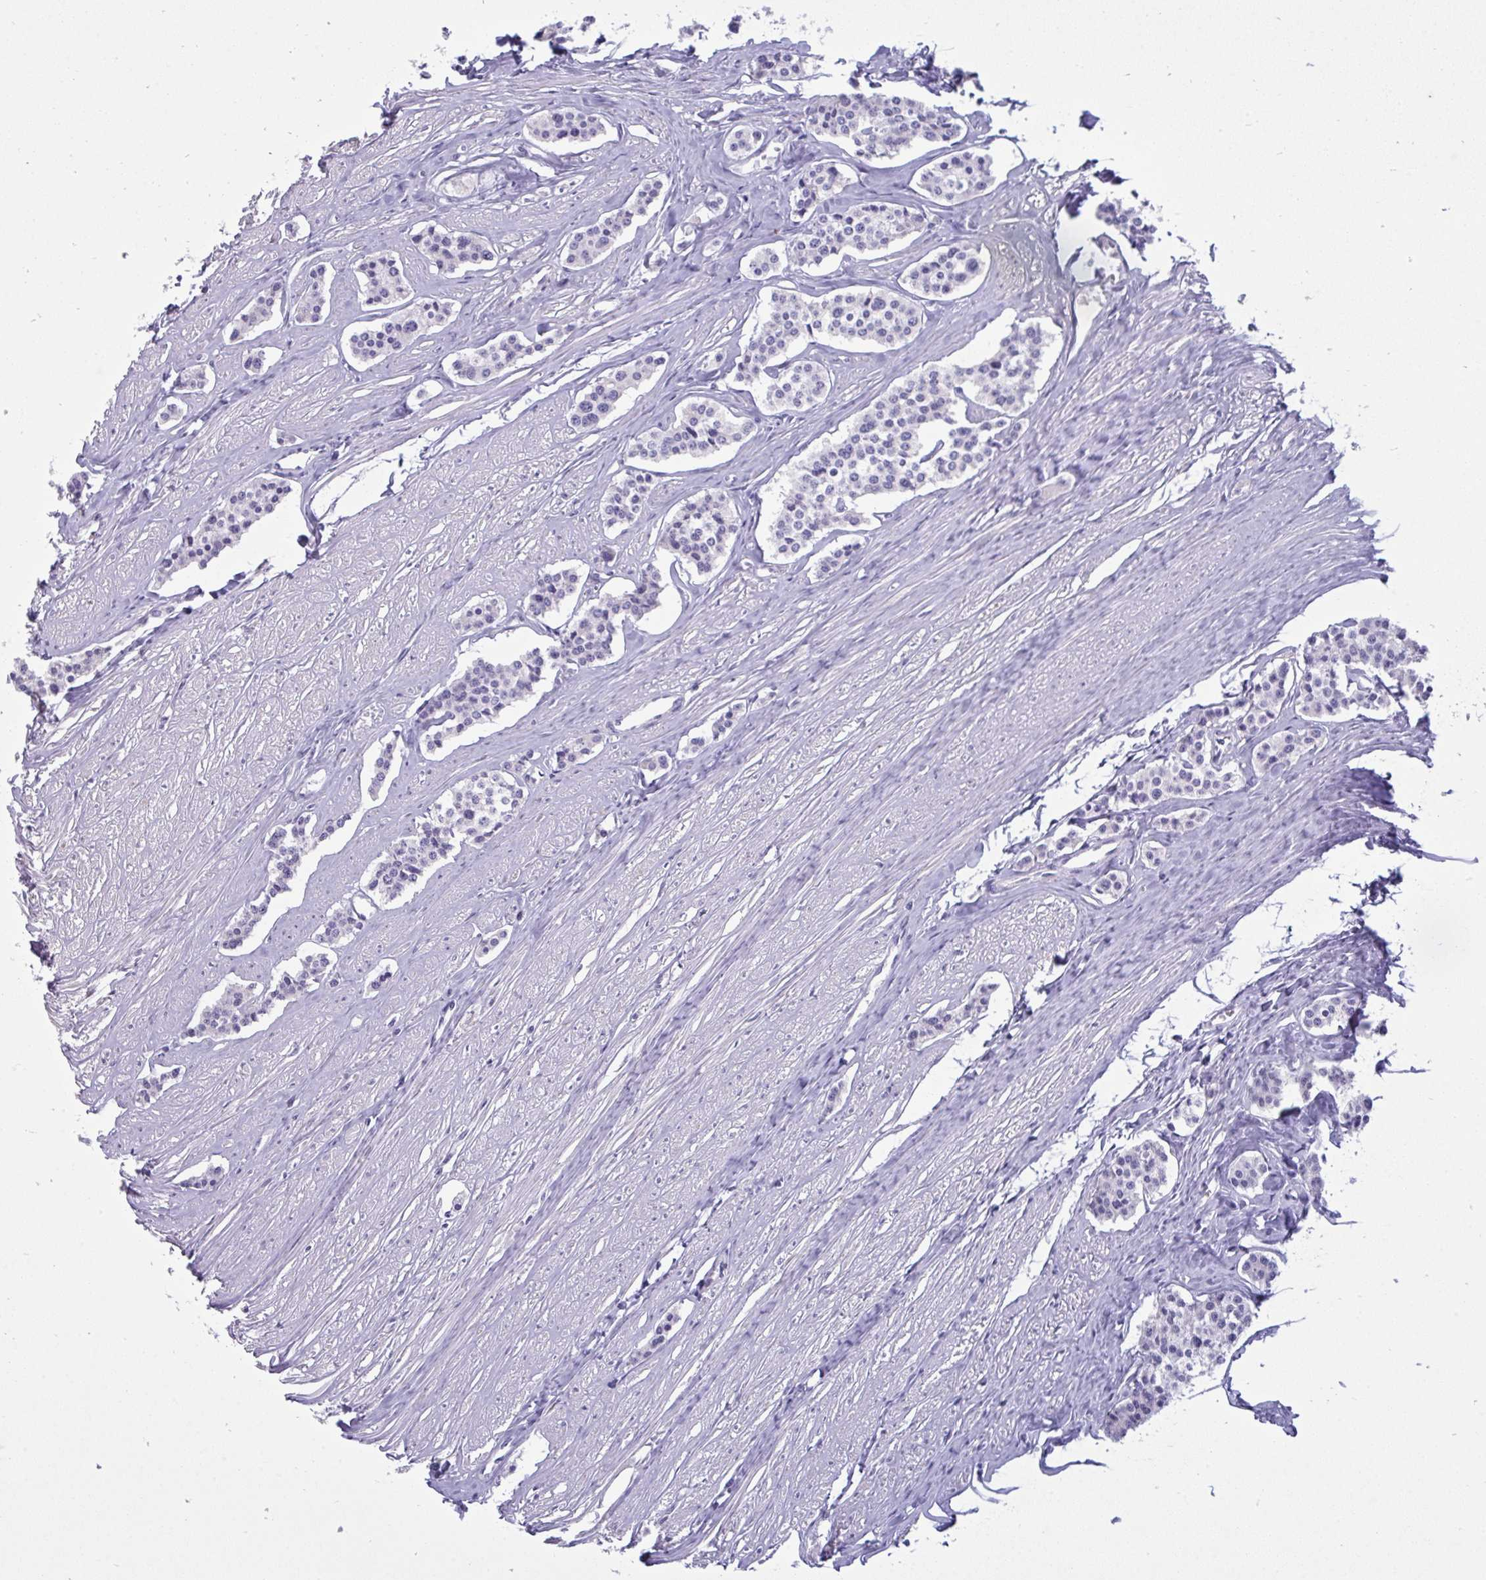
{"staining": {"intensity": "negative", "quantity": "none", "location": "none"}, "tissue": "carcinoid", "cell_type": "Tumor cells", "image_type": "cancer", "snomed": [{"axis": "morphology", "description": "Carcinoid, malignant, NOS"}, {"axis": "topography", "description": "Small intestine"}], "caption": "A micrograph of carcinoid stained for a protein shows no brown staining in tumor cells.", "gene": "MYH10", "patient": {"sex": "male", "age": 60}}